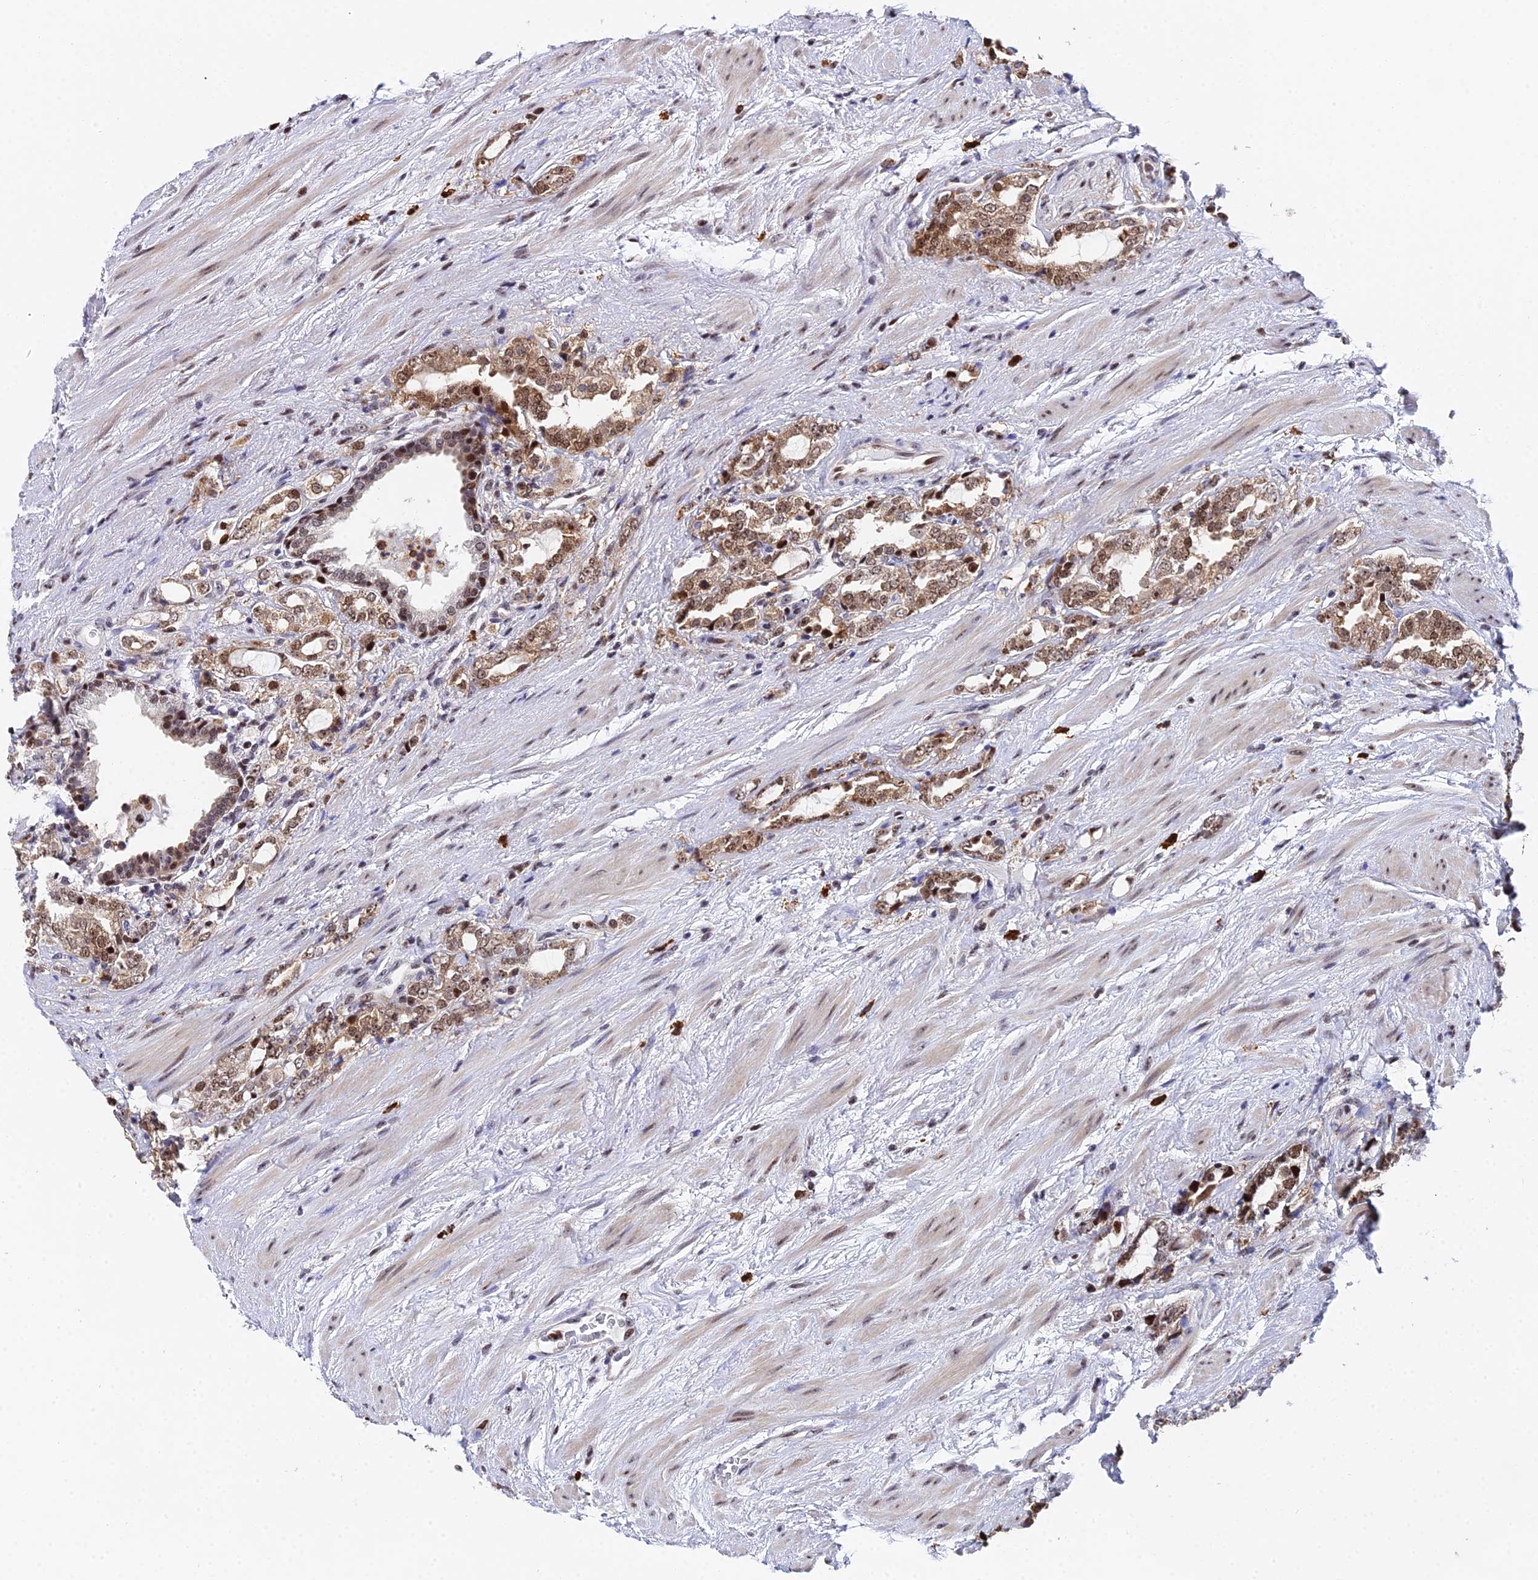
{"staining": {"intensity": "moderate", "quantity": ">75%", "location": "cytoplasmic/membranous,nuclear"}, "tissue": "prostate cancer", "cell_type": "Tumor cells", "image_type": "cancer", "snomed": [{"axis": "morphology", "description": "Adenocarcinoma, High grade"}, {"axis": "topography", "description": "Prostate"}], "caption": "A photomicrograph showing moderate cytoplasmic/membranous and nuclear positivity in about >75% of tumor cells in prostate high-grade adenocarcinoma, as visualized by brown immunohistochemical staining.", "gene": "TIFA", "patient": {"sex": "male", "age": 64}}